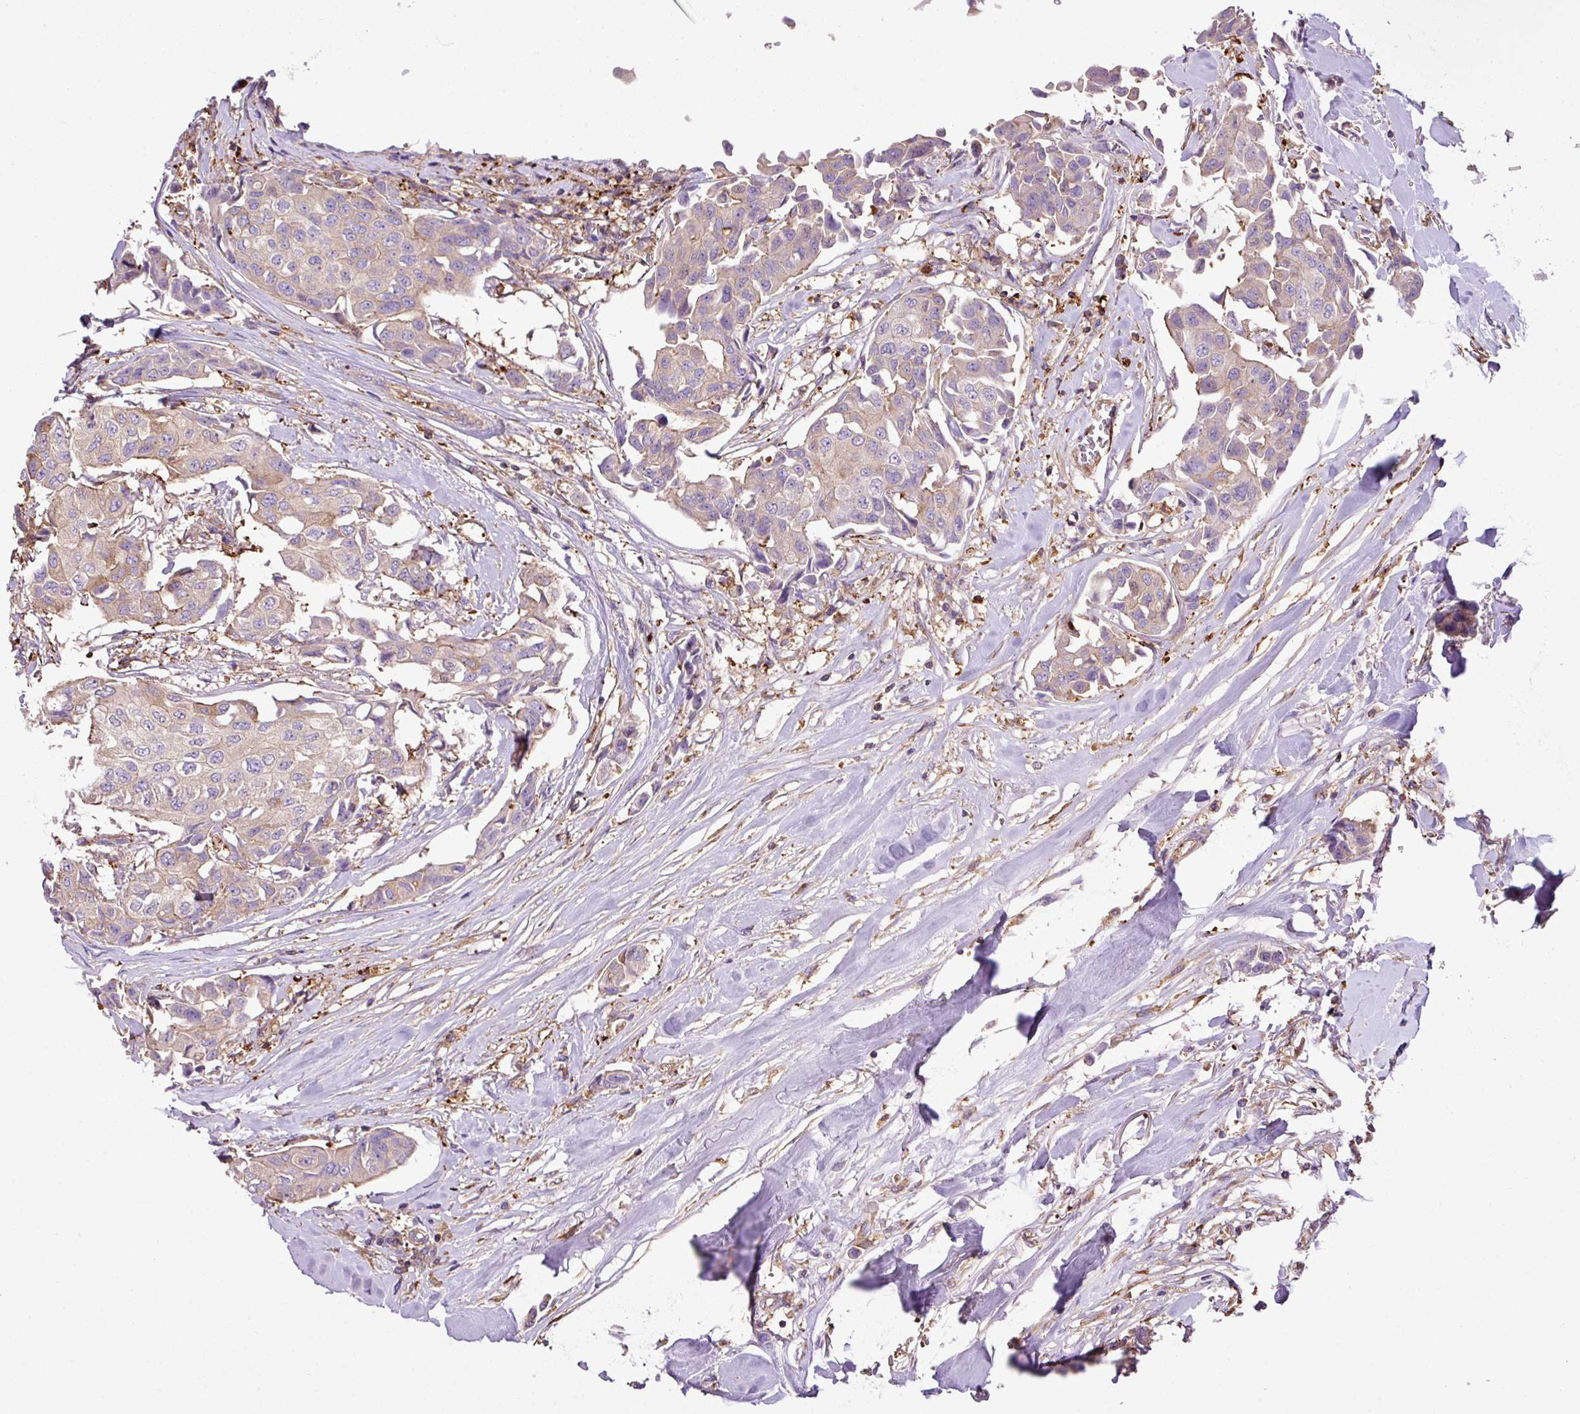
{"staining": {"intensity": "weak", "quantity": "25%-75%", "location": "cytoplasmic/membranous"}, "tissue": "breast cancer", "cell_type": "Tumor cells", "image_type": "cancer", "snomed": [{"axis": "morphology", "description": "Duct carcinoma"}, {"axis": "topography", "description": "Breast"}], "caption": "An immunohistochemistry (IHC) photomicrograph of tumor tissue is shown. Protein staining in brown highlights weak cytoplasmic/membranous positivity in breast cancer (invasive ductal carcinoma) within tumor cells.", "gene": "PGAP6", "patient": {"sex": "female", "age": 80}}